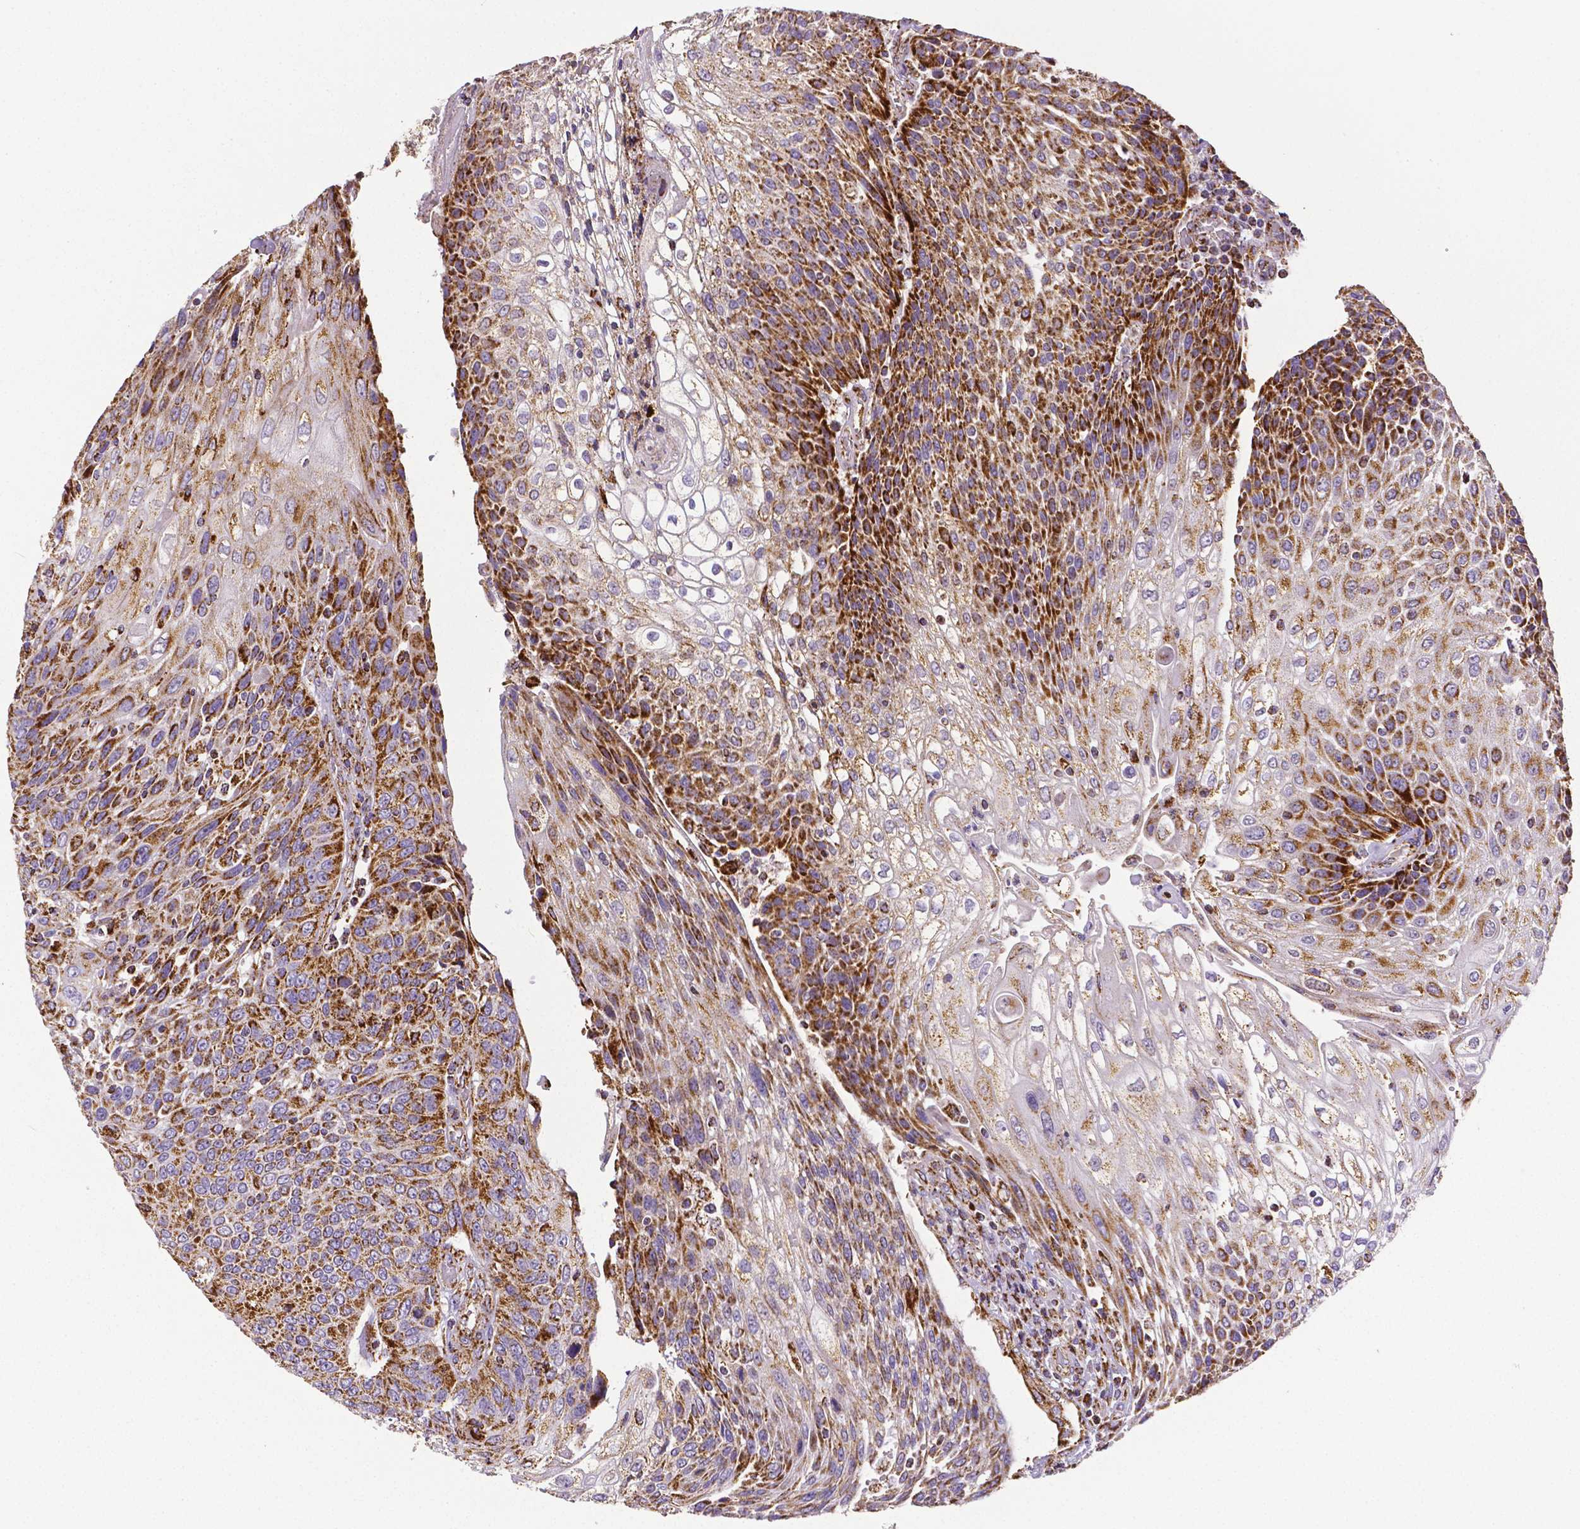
{"staining": {"intensity": "strong", "quantity": "25%-75%", "location": "cytoplasmic/membranous"}, "tissue": "urothelial cancer", "cell_type": "Tumor cells", "image_type": "cancer", "snomed": [{"axis": "morphology", "description": "Urothelial carcinoma, High grade"}, {"axis": "topography", "description": "Urinary bladder"}], "caption": "Urothelial cancer stained for a protein shows strong cytoplasmic/membranous positivity in tumor cells.", "gene": "MACC1", "patient": {"sex": "female", "age": 70}}